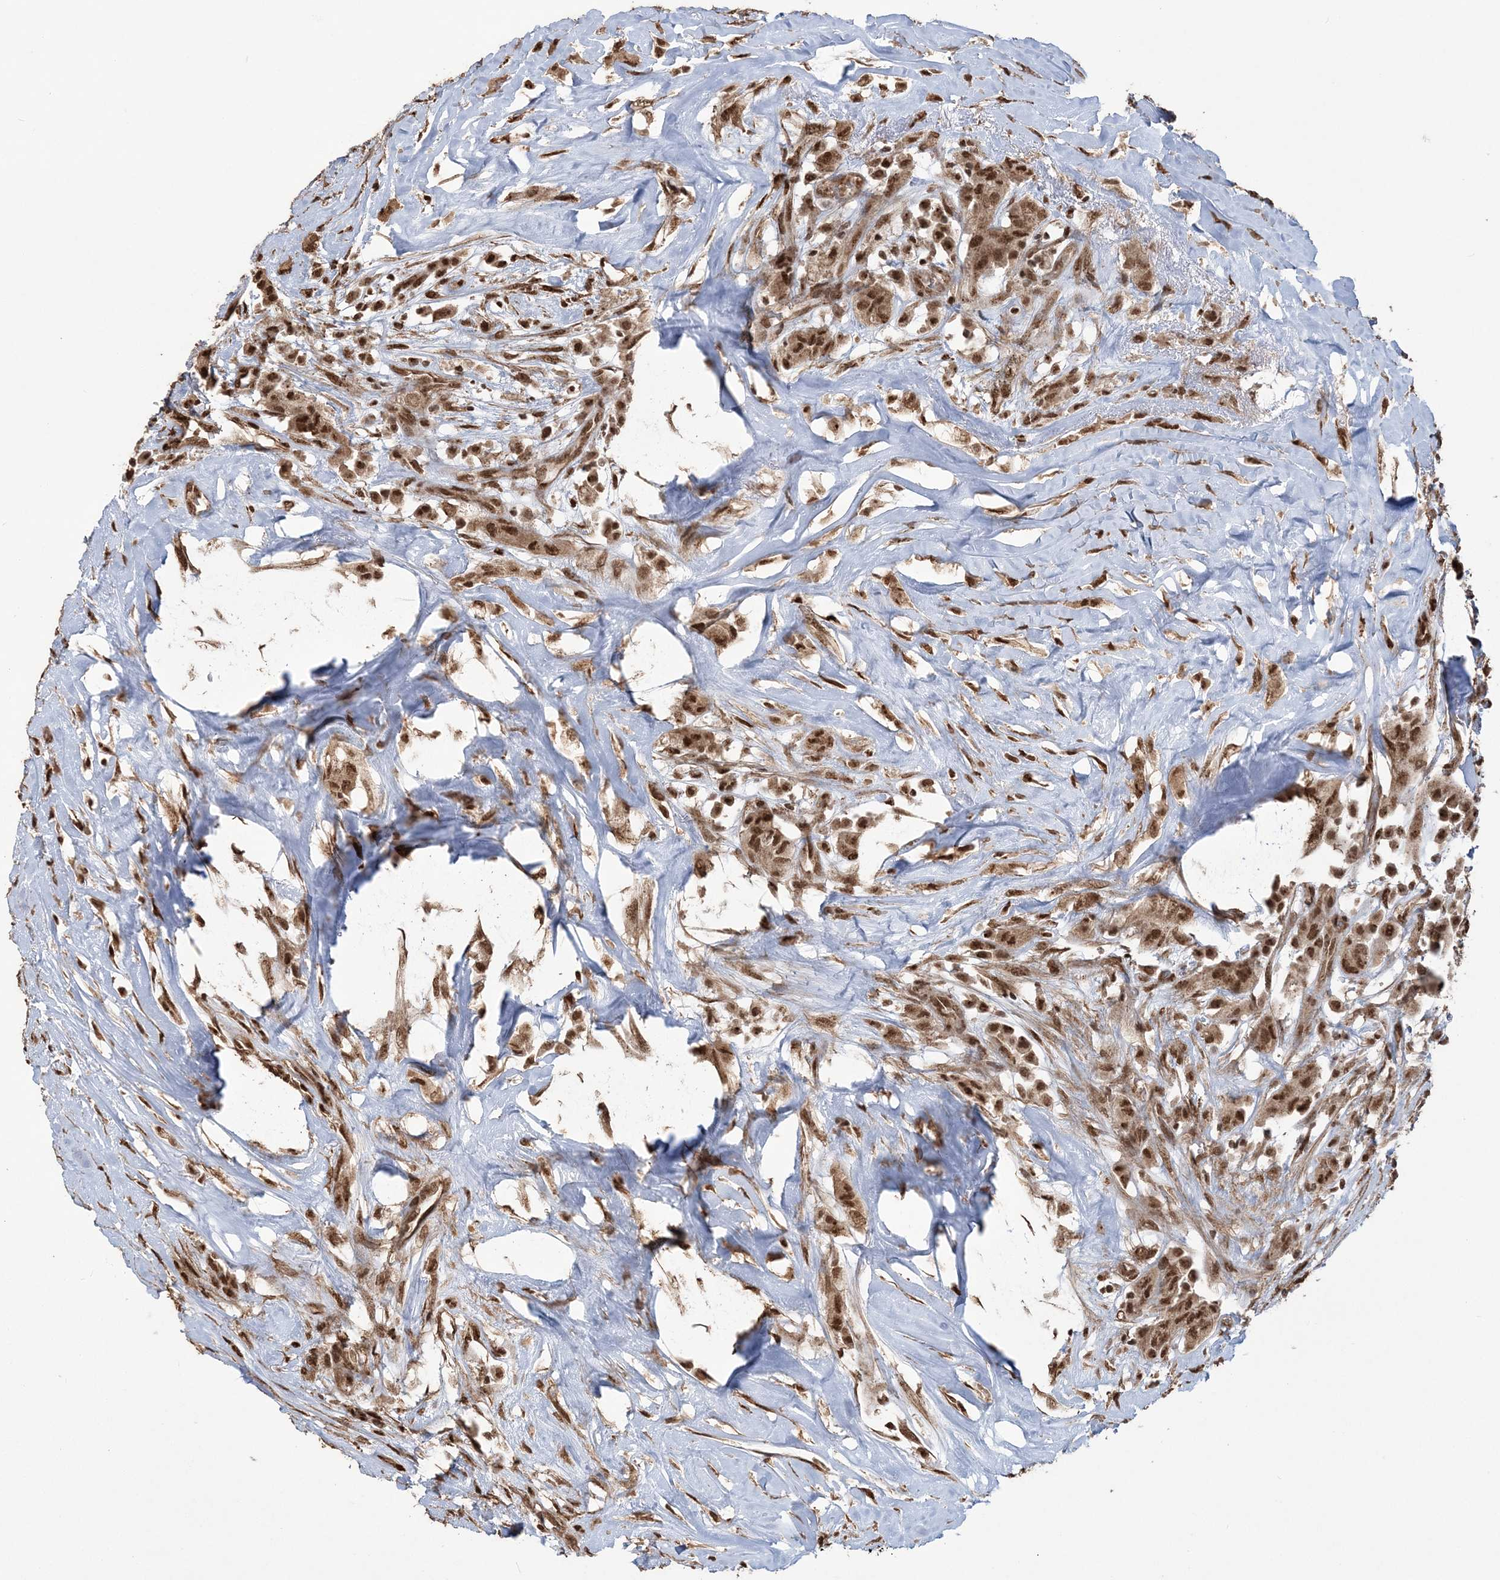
{"staining": {"intensity": "moderate", "quantity": ">75%", "location": "cytoplasmic/membranous,nuclear"}, "tissue": "thyroid cancer", "cell_type": "Tumor cells", "image_type": "cancer", "snomed": [{"axis": "morphology", "description": "Papillary adenocarcinoma, NOS"}, {"axis": "topography", "description": "Thyroid gland"}], "caption": "IHC photomicrograph of neoplastic tissue: human thyroid cancer stained using immunohistochemistry (IHC) exhibits medium levels of moderate protein expression localized specifically in the cytoplasmic/membranous and nuclear of tumor cells, appearing as a cytoplasmic/membranous and nuclear brown color.", "gene": "ZNF839", "patient": {"sex": "female", "age": 59}}